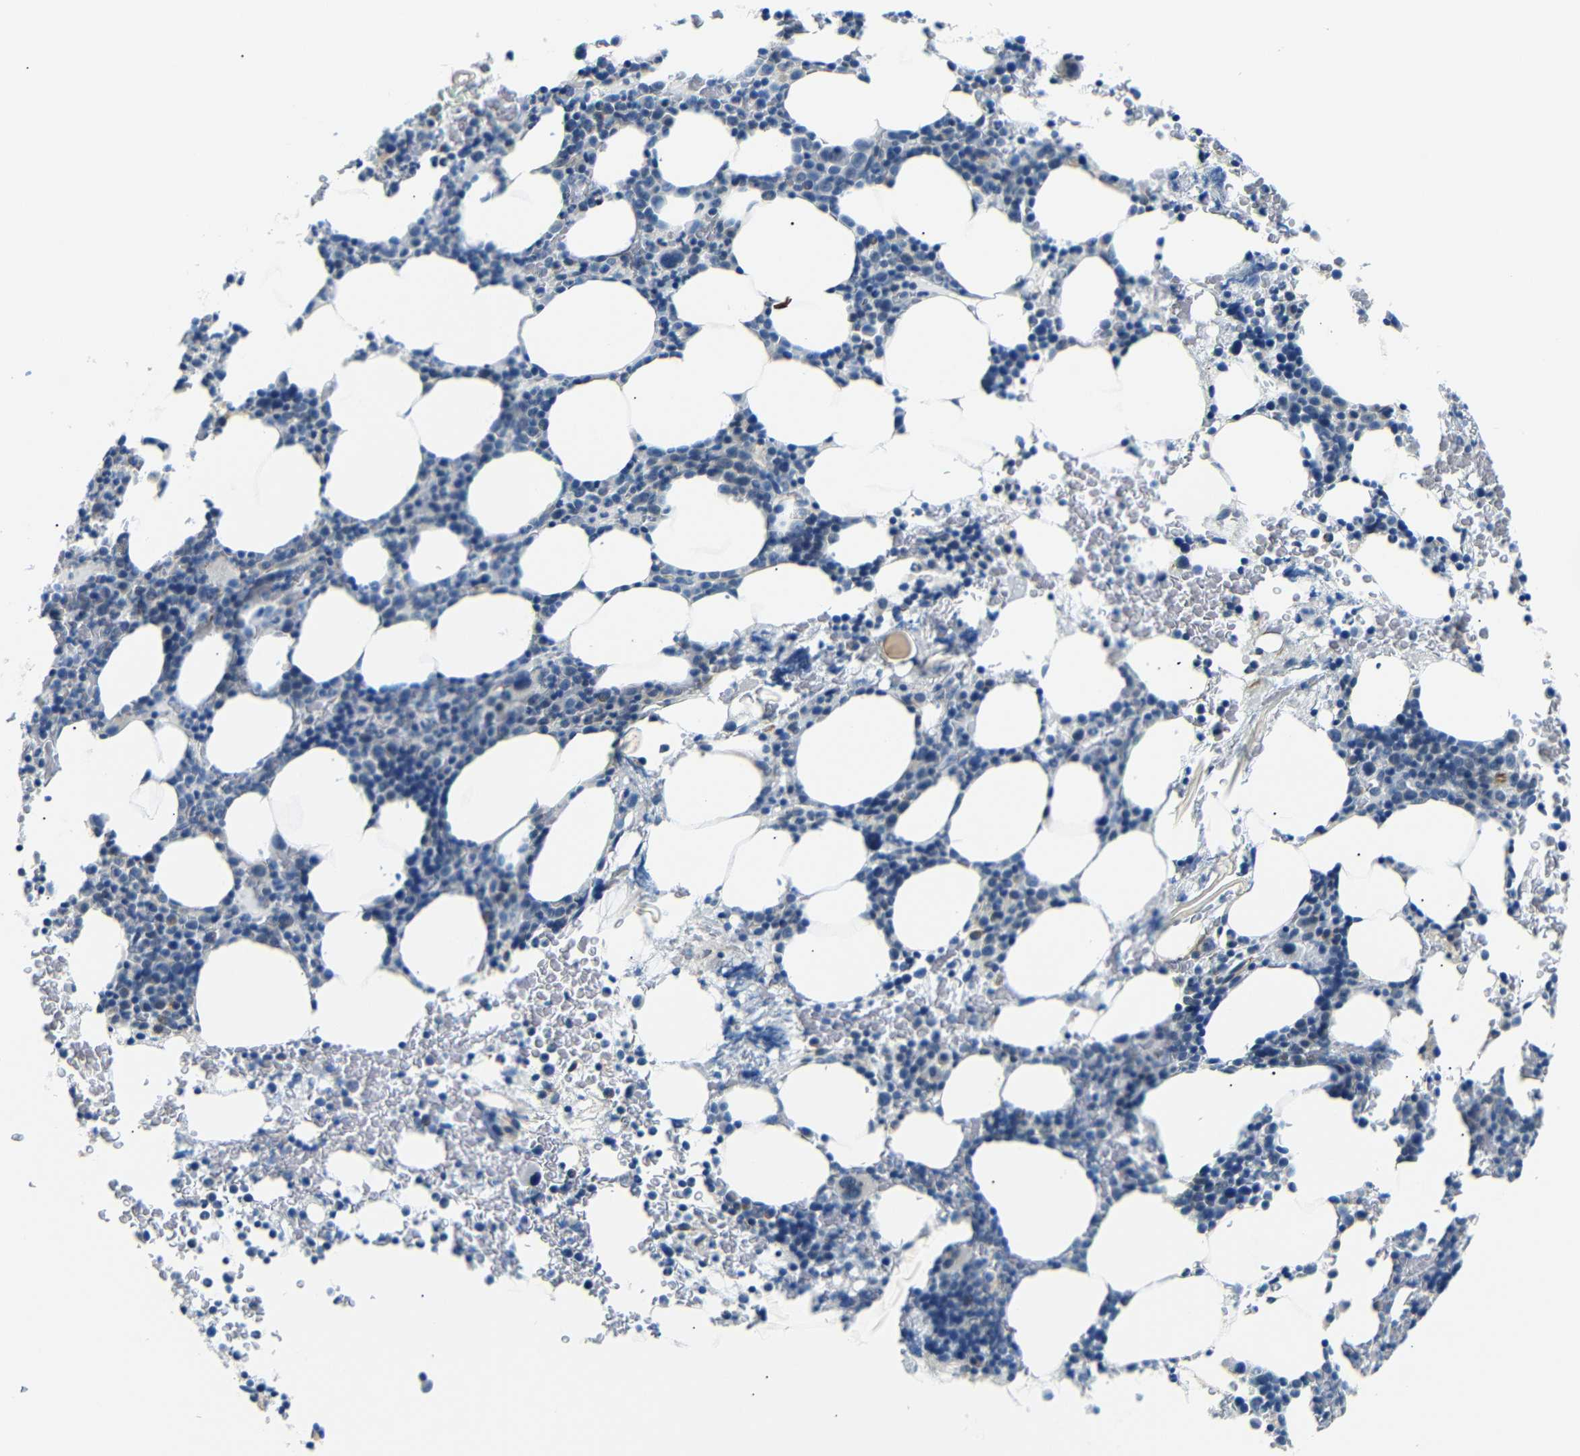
{"staining": {"intensity": "negative", "quantity": "none", "location": "none"}, "tissue": "bone marrow", "cell_type": "Hematopoietic cells", "image_type": "normal", "snomed": [{"axis": "morphology", "description": "Normal tissue, NOS"}, {"axis": "morphology", "description": "Inflammation, NOS"}, {"axis": "topography", "description": "Bone marrow"}], "caption": "Immunohistochemistry (IHC) of normal bone marrow reveals no expression in hematopoietic cells. Brightfield microscopy of immunohistochemistry stained with DAB (brown) and hematoxylin (blue), captured at high magnification.", "gene": "TAFA1", "patient": {"sex": "female", "age": 84}}